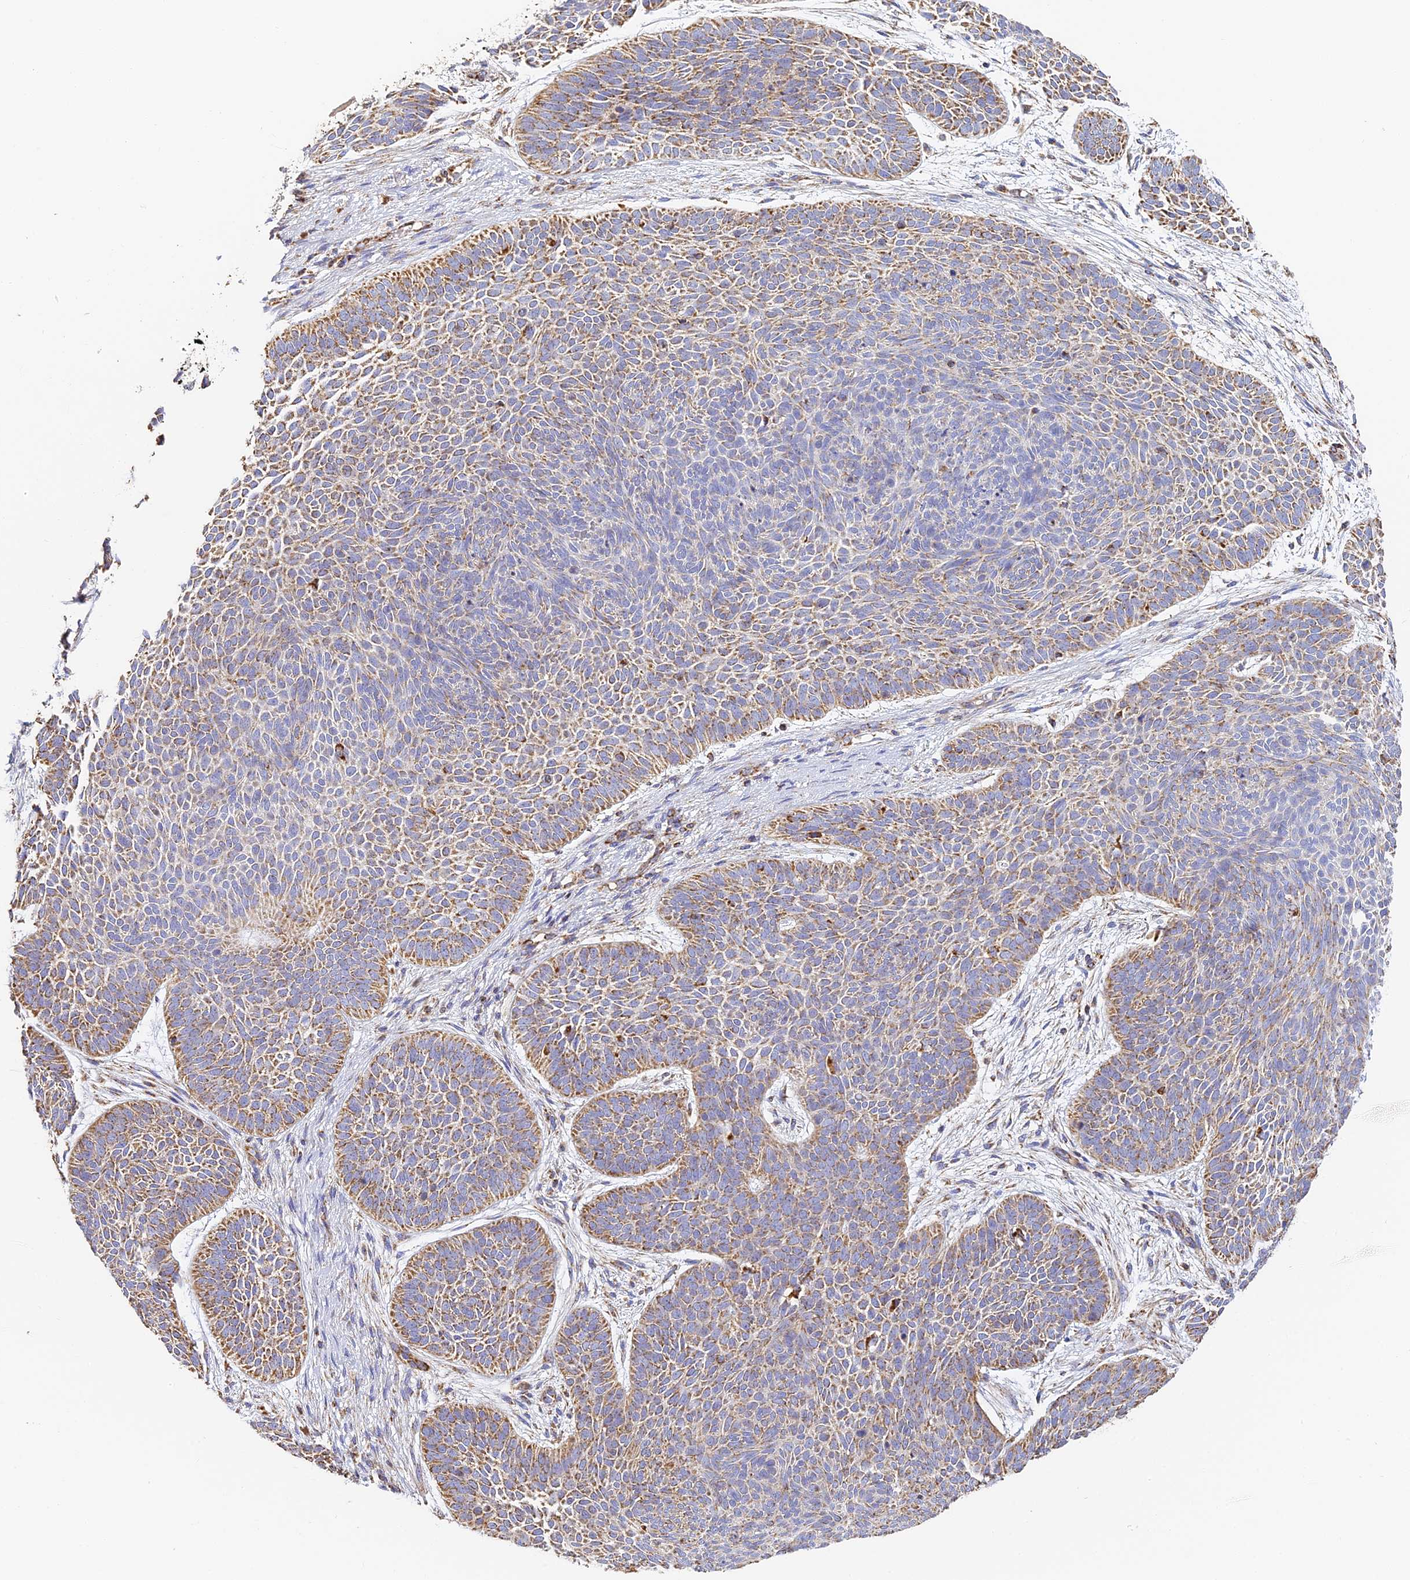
{"staining": {"intensity": "moderate", "quantity": "25%-75%", "location": "cytoplasmic/membranous"}, "tissue": "skin cancer", "cell_type": "Tumor cells", "image_type": "cancer", "snomed": [{"axis": "morphology", "description": "Basal cell carcinoma"}, {"axis": "topography", "description": "Skin"}], "caption": "IHC micrograph of neoplastic tissue: human skin basal cell carcinoma stained using immunohistochemistry (IHC) reveals medium levels of moderate protein expression localized specifically in the cytoplasmic/membranous of tumor cells, appearing as a cytoplasmic/membranous brown color.", "gene": "COX6C", "patient": {"sex": "male", "age": 85}}